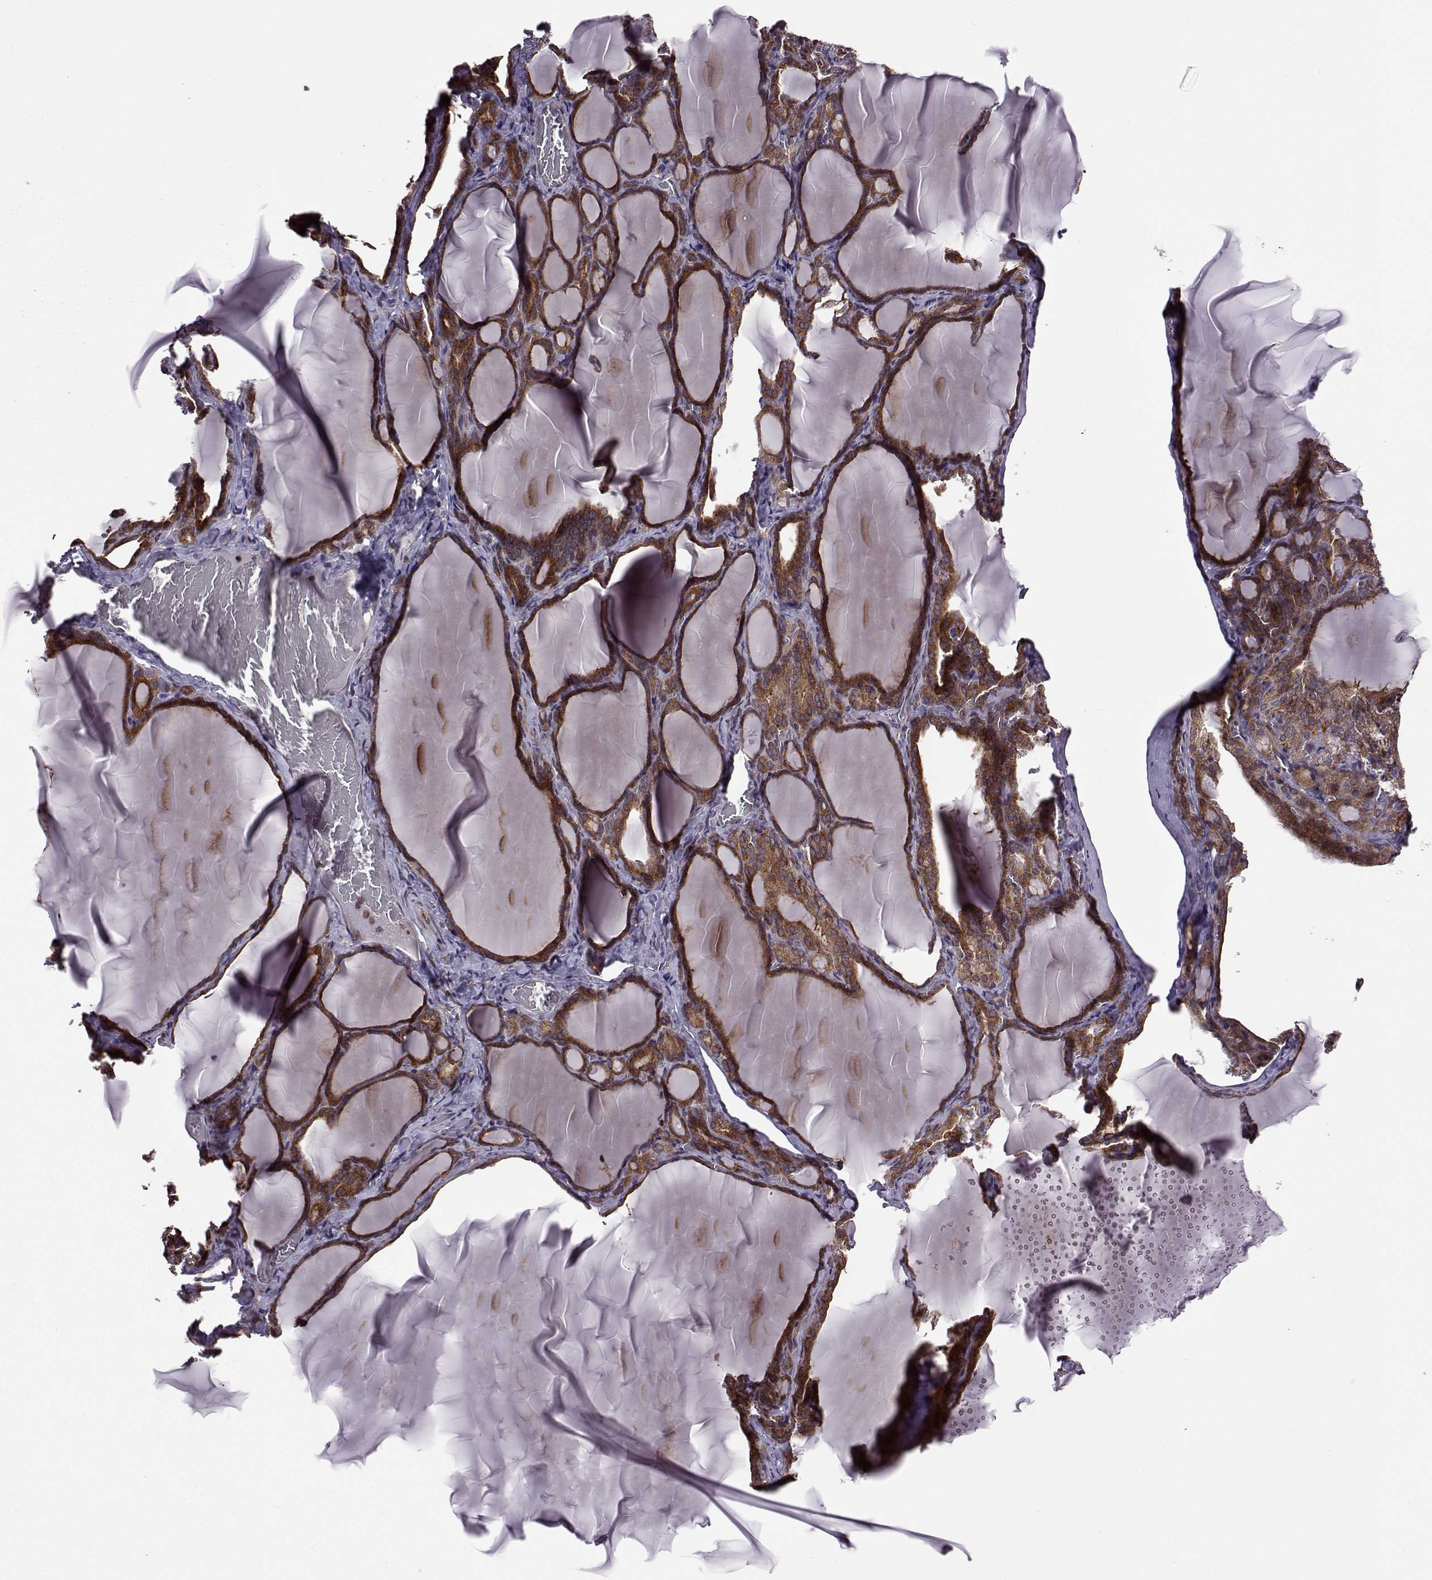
{"staining": {"intensity": "strong", "quantity": ">75%", "location": "cytoplasmic/membranous"}, "tissue": "thyroid gland", "cell_type": "Glandular cells", "image_type": "normal", "snomed": [{"axis": "morphology", "description": "Normal tissue, NOS"}, {"axis": "morphology", "description": "Hyperplasia, NOS"}, {"axis": "topography", "description": "Thyroid gland"}], "caption": "A micrograph of thyroid gland stained for a protein demonstrates strong cytoplasmic/membranous brown staining in glandular cells. The protein of interest is stained brown, and the nuclei are stained in blue (DAB IHC with brightfield microscopy, high magnification).", "gene": "URI1", "patient": {"sex": "female", "age": 27}}